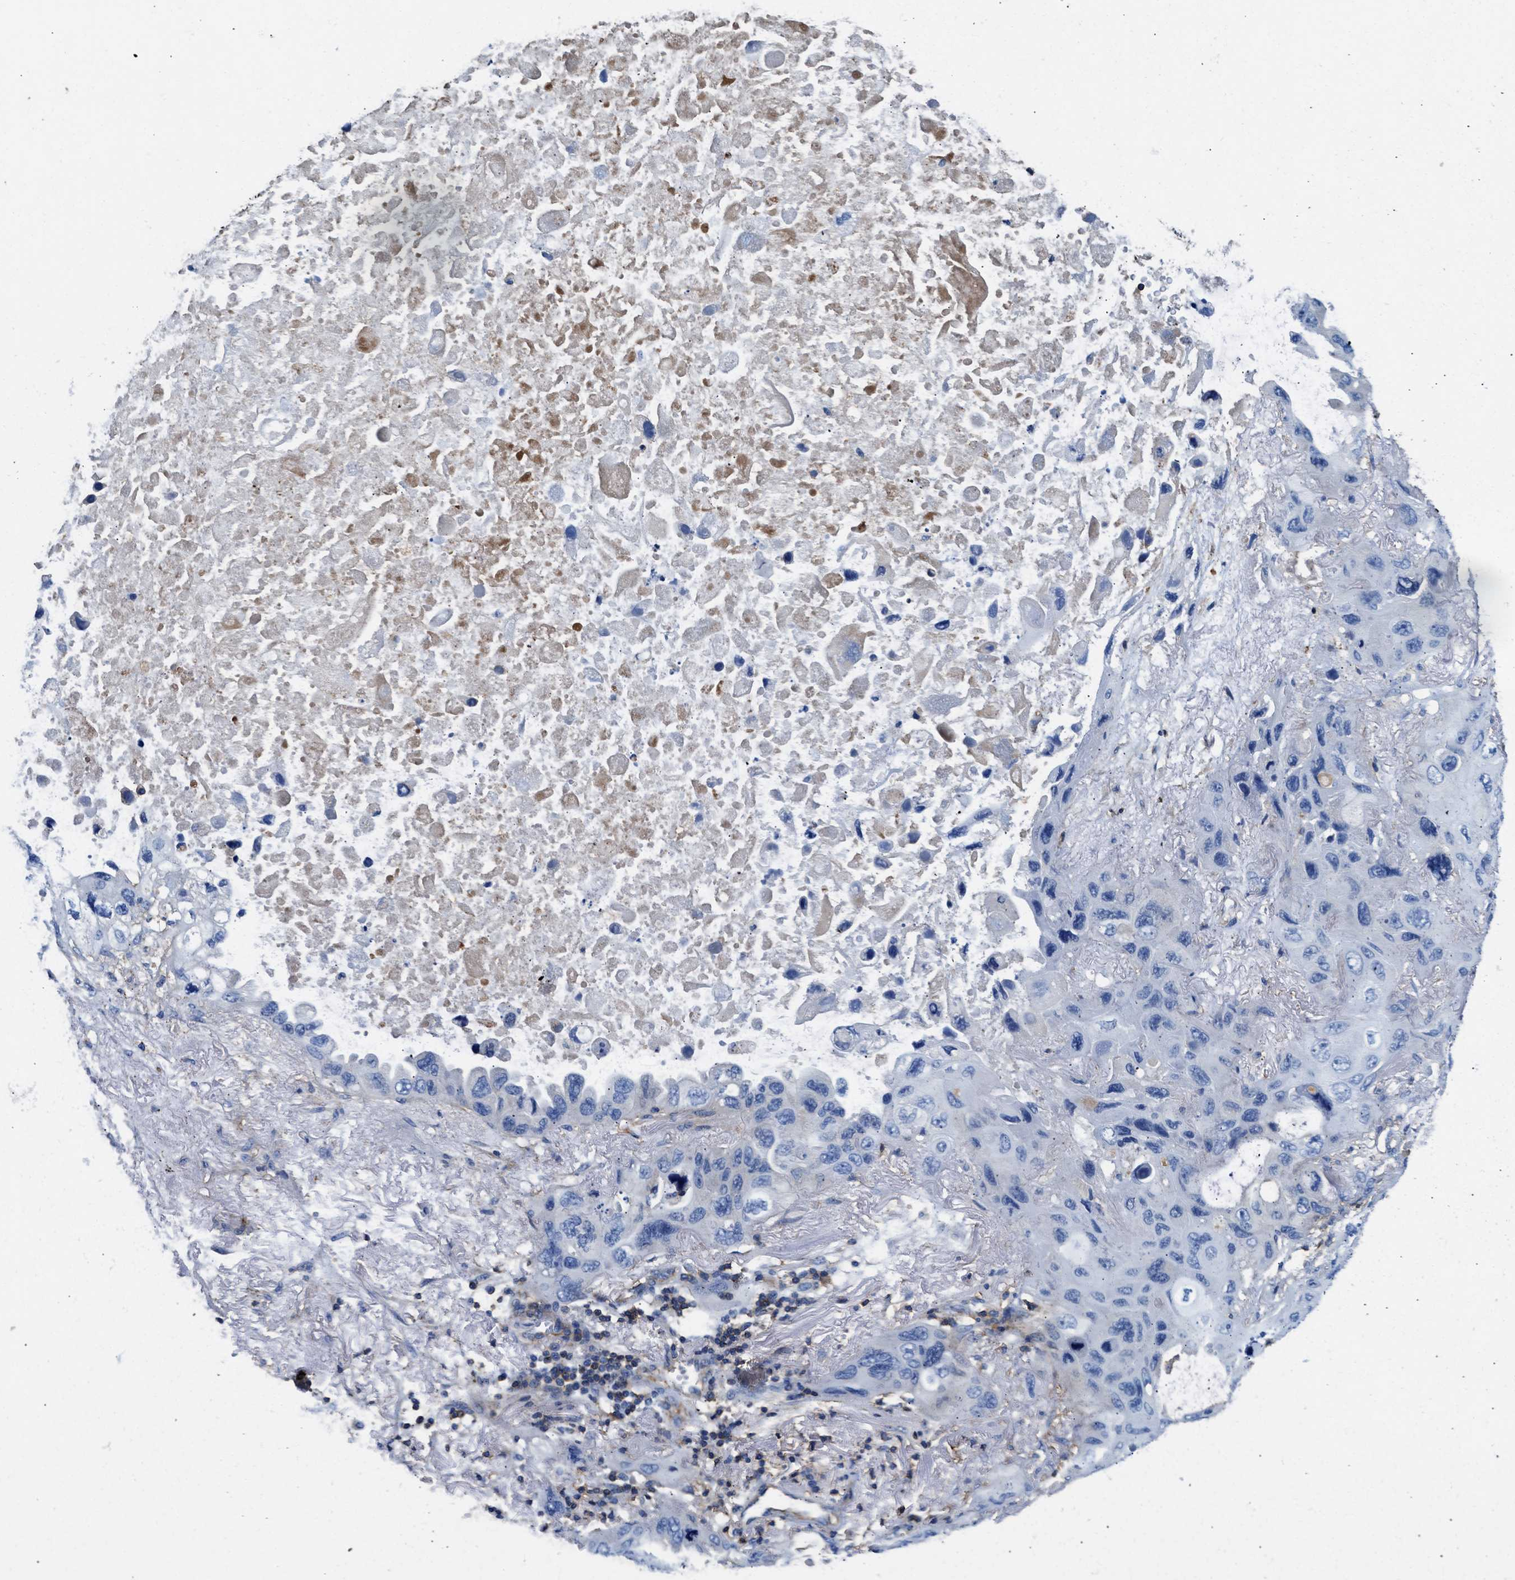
{"staining": {"intensity": "negative", "quantity": "none", "location": "none"}, "tissue": "lung cancer", "cell_type": "Tumor cells", "image_type": "cancer", "snomed": [{"axis": "morphology", "description": "Squamous cell carcinoma, NOS"}, {"axis": "topography", "description": "Lung"}], "caption": "Protein analysis of lung cancer (squamous cell carcinoma) shows no significant positivity in tumor cells. (DAB (3,3'-diaminobenzidine) immunohistochemistry (IHC), high magnification).", "gene": "KCNQ4", "patient": {"sex": "female", "age": 73}}